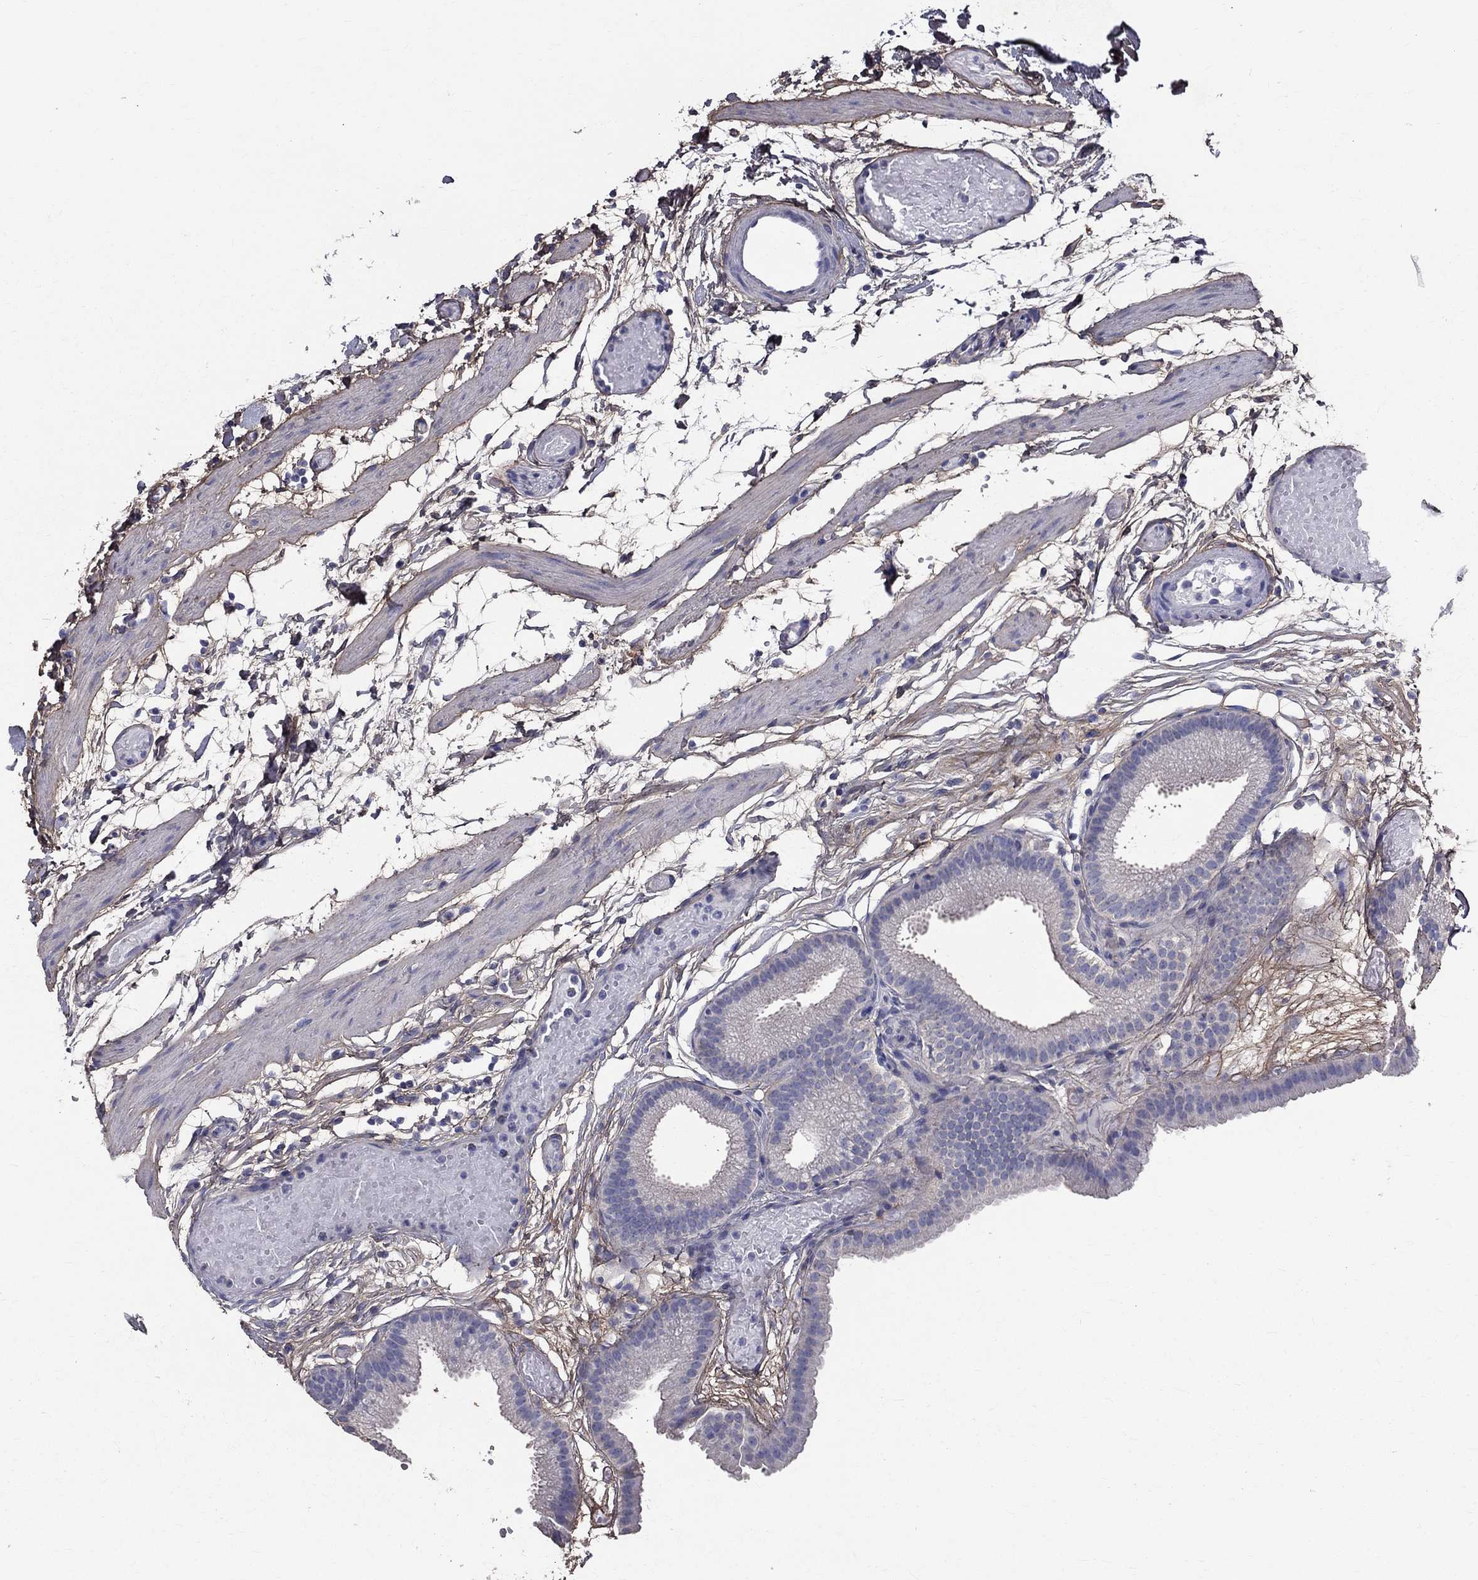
{"staining": {"intensity": "weak", "quantity": "<25%", "location": "cytoplasmic/membranous"}, "tissue": "gallbladder", "cell_type": "Glandular cells", "image_type": "normal", "snomed": [{"axis": "morphology", "description": "Normal tissue, NOS"}, {"axis": "topography", "description": "Gallbladder"}], "caption": "High magnification brightfield microscopy of normal gallbladder stained with DAB (3,3'-diaminobenzidine) (brown) and counterstained with hematoxylin (blue): glandular cells show no significant expression.", "gene": "ANXA10", "patient": {"sex": "female", "age": 45}}